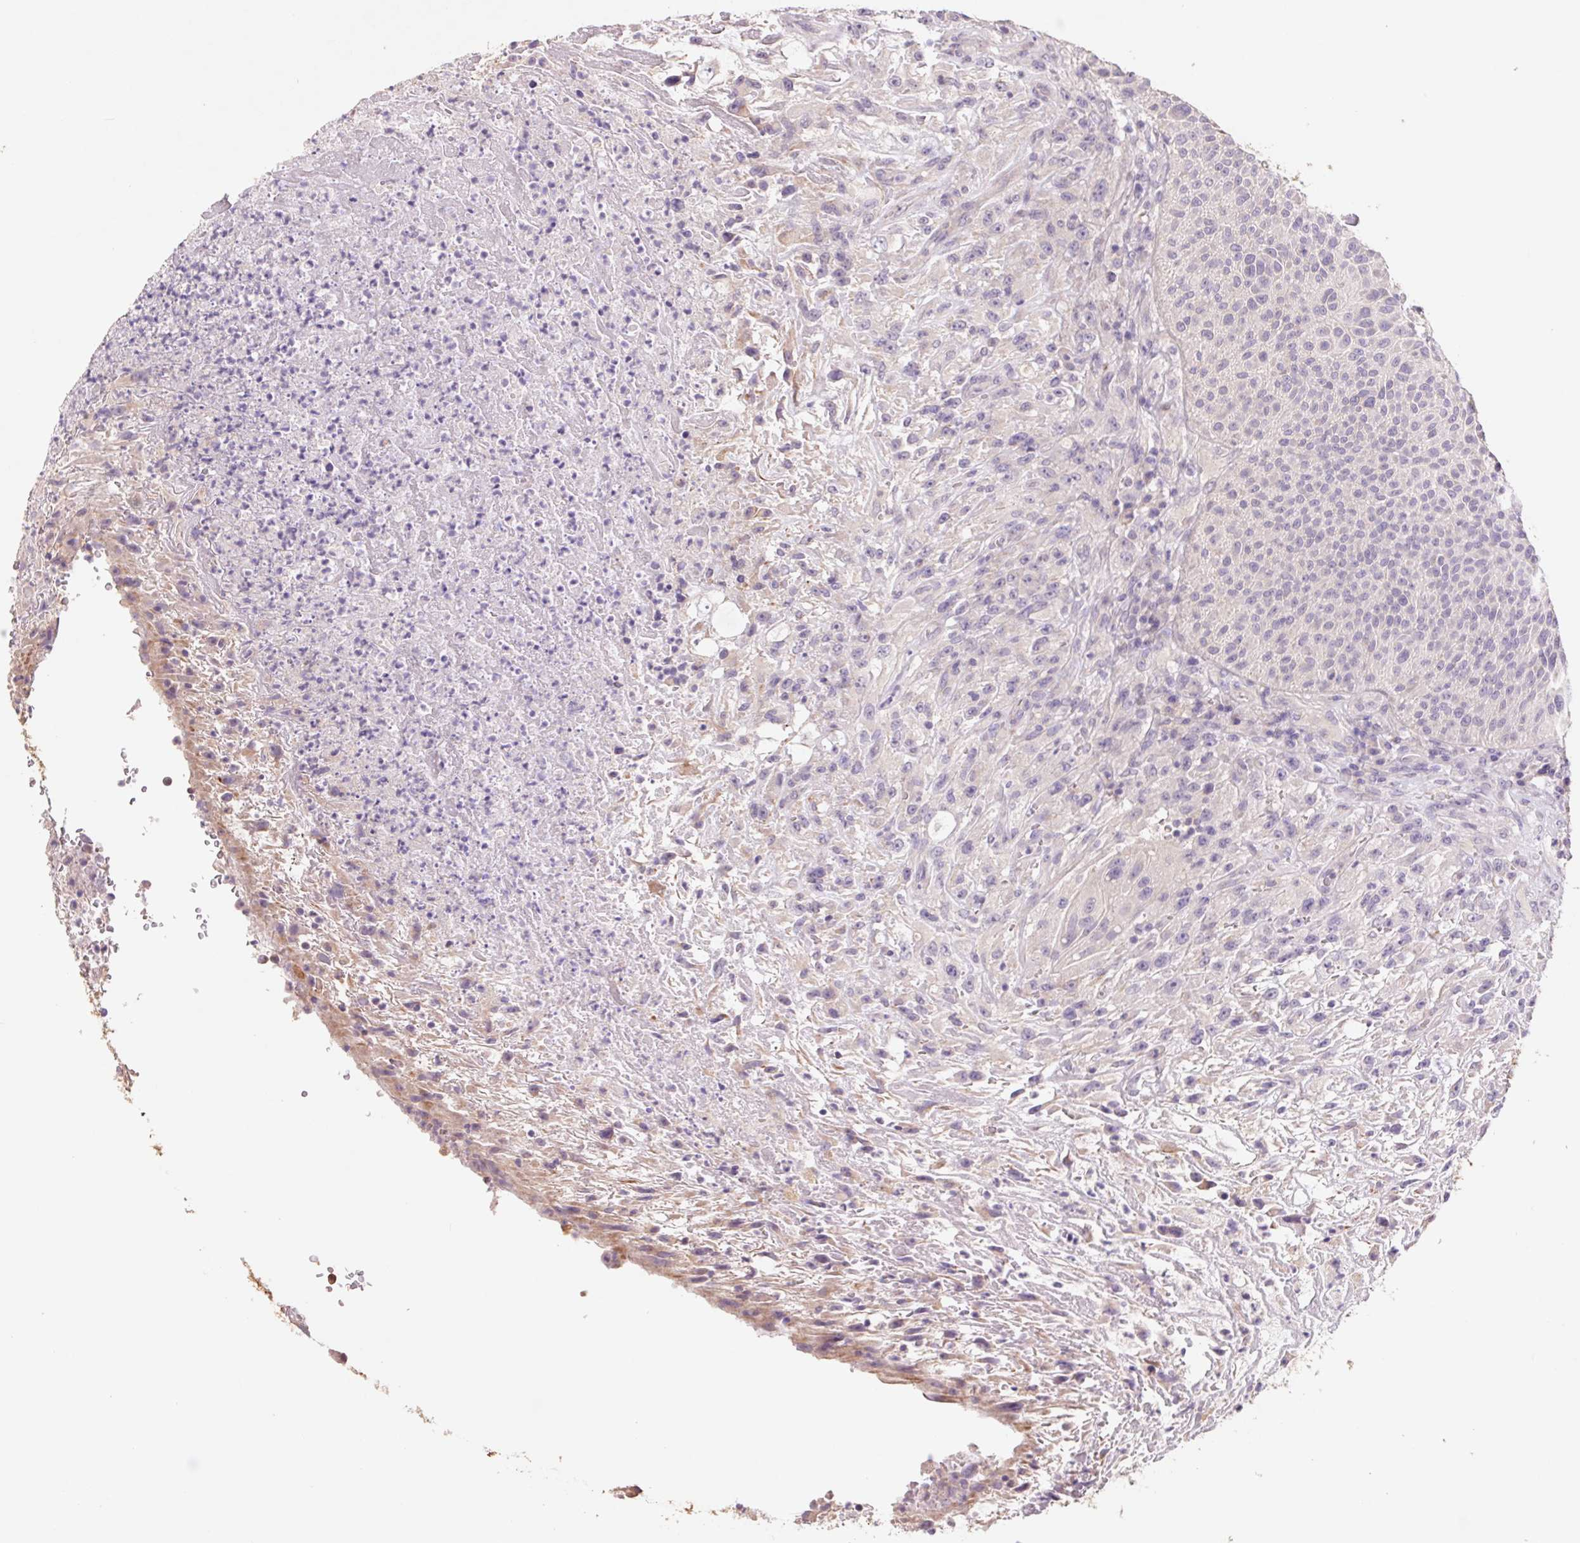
{"staining": {"intensity": "negative", "quantity": "none", "location": "none"}, "tissue": "urothelial cancer", "cell_type": "Tumor cells", "image_type": "cancer", "snomed": [{"axis": "morphology", "description": "Urothelial carcinoma, High grade"}, {"axis": "topography", "description": "Urinary bladder"}], "caption": "A photomicrograph of urothelial carcinoma (high-grade) stained for a protein exhibits no brown staining in tumor cells.", "gene": "GRM2", "patient": {"sex": "male", "age": 66}}